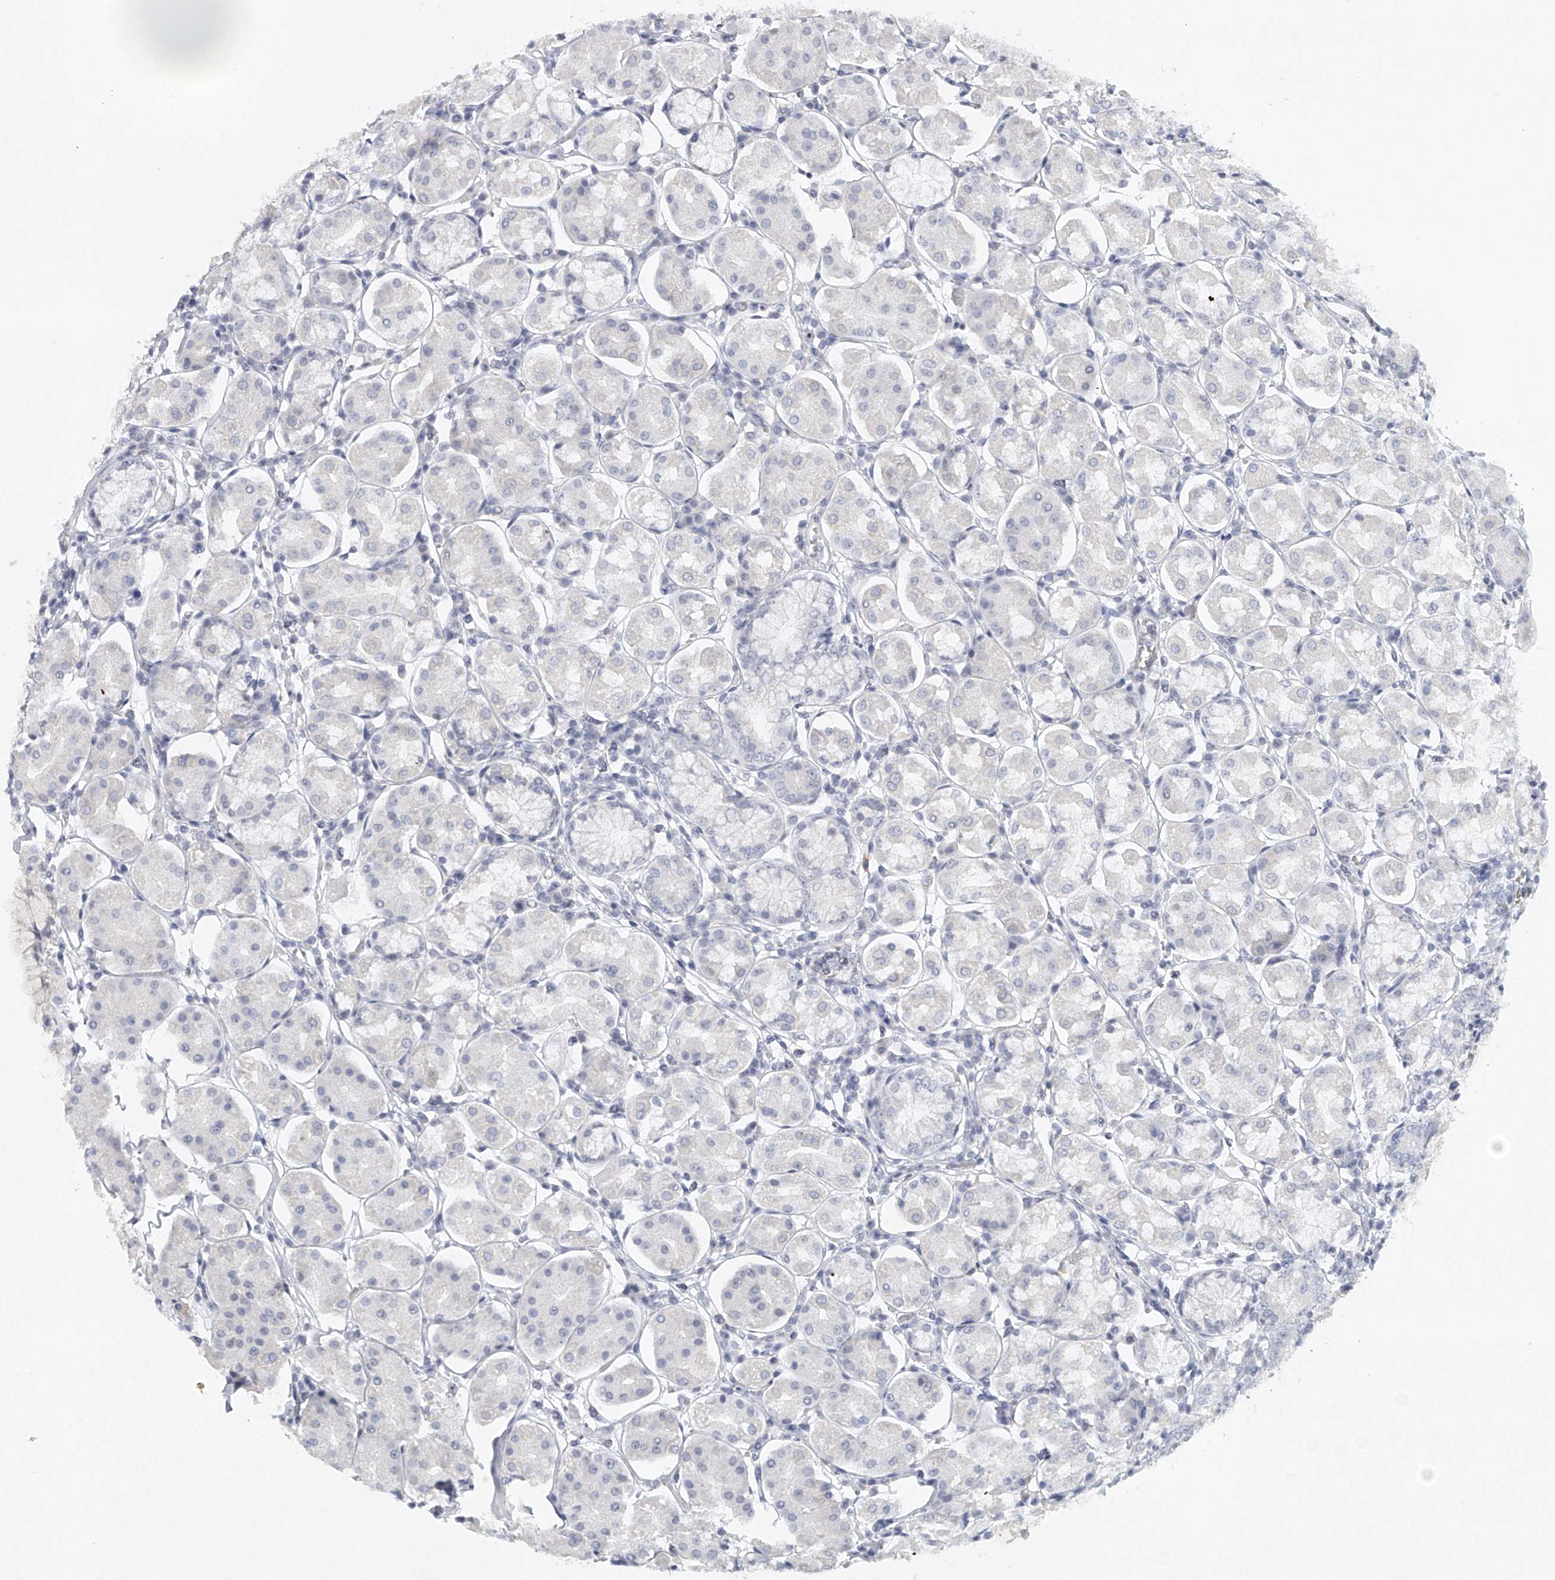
{"staining": {"intensity": "negative", "quantity": "none", "location": "none"}, "tissue": "stomach", "cell_type": "Glandular cells", "image_type": "normal", "snomed": [{"axis": "morphology", "description": "Normal tissue, NOS"}, {"axis": "topography", "description": "Stomach, lower"}], "caption": "IHC micrograph of benign stomach: stomach stained with DAB (3,3'-diaminobenzidine) demonstrates no significant protein positivity in glandular cells.", "gene": "FAT2", "patient": {"sex": "female", "age": 56}}